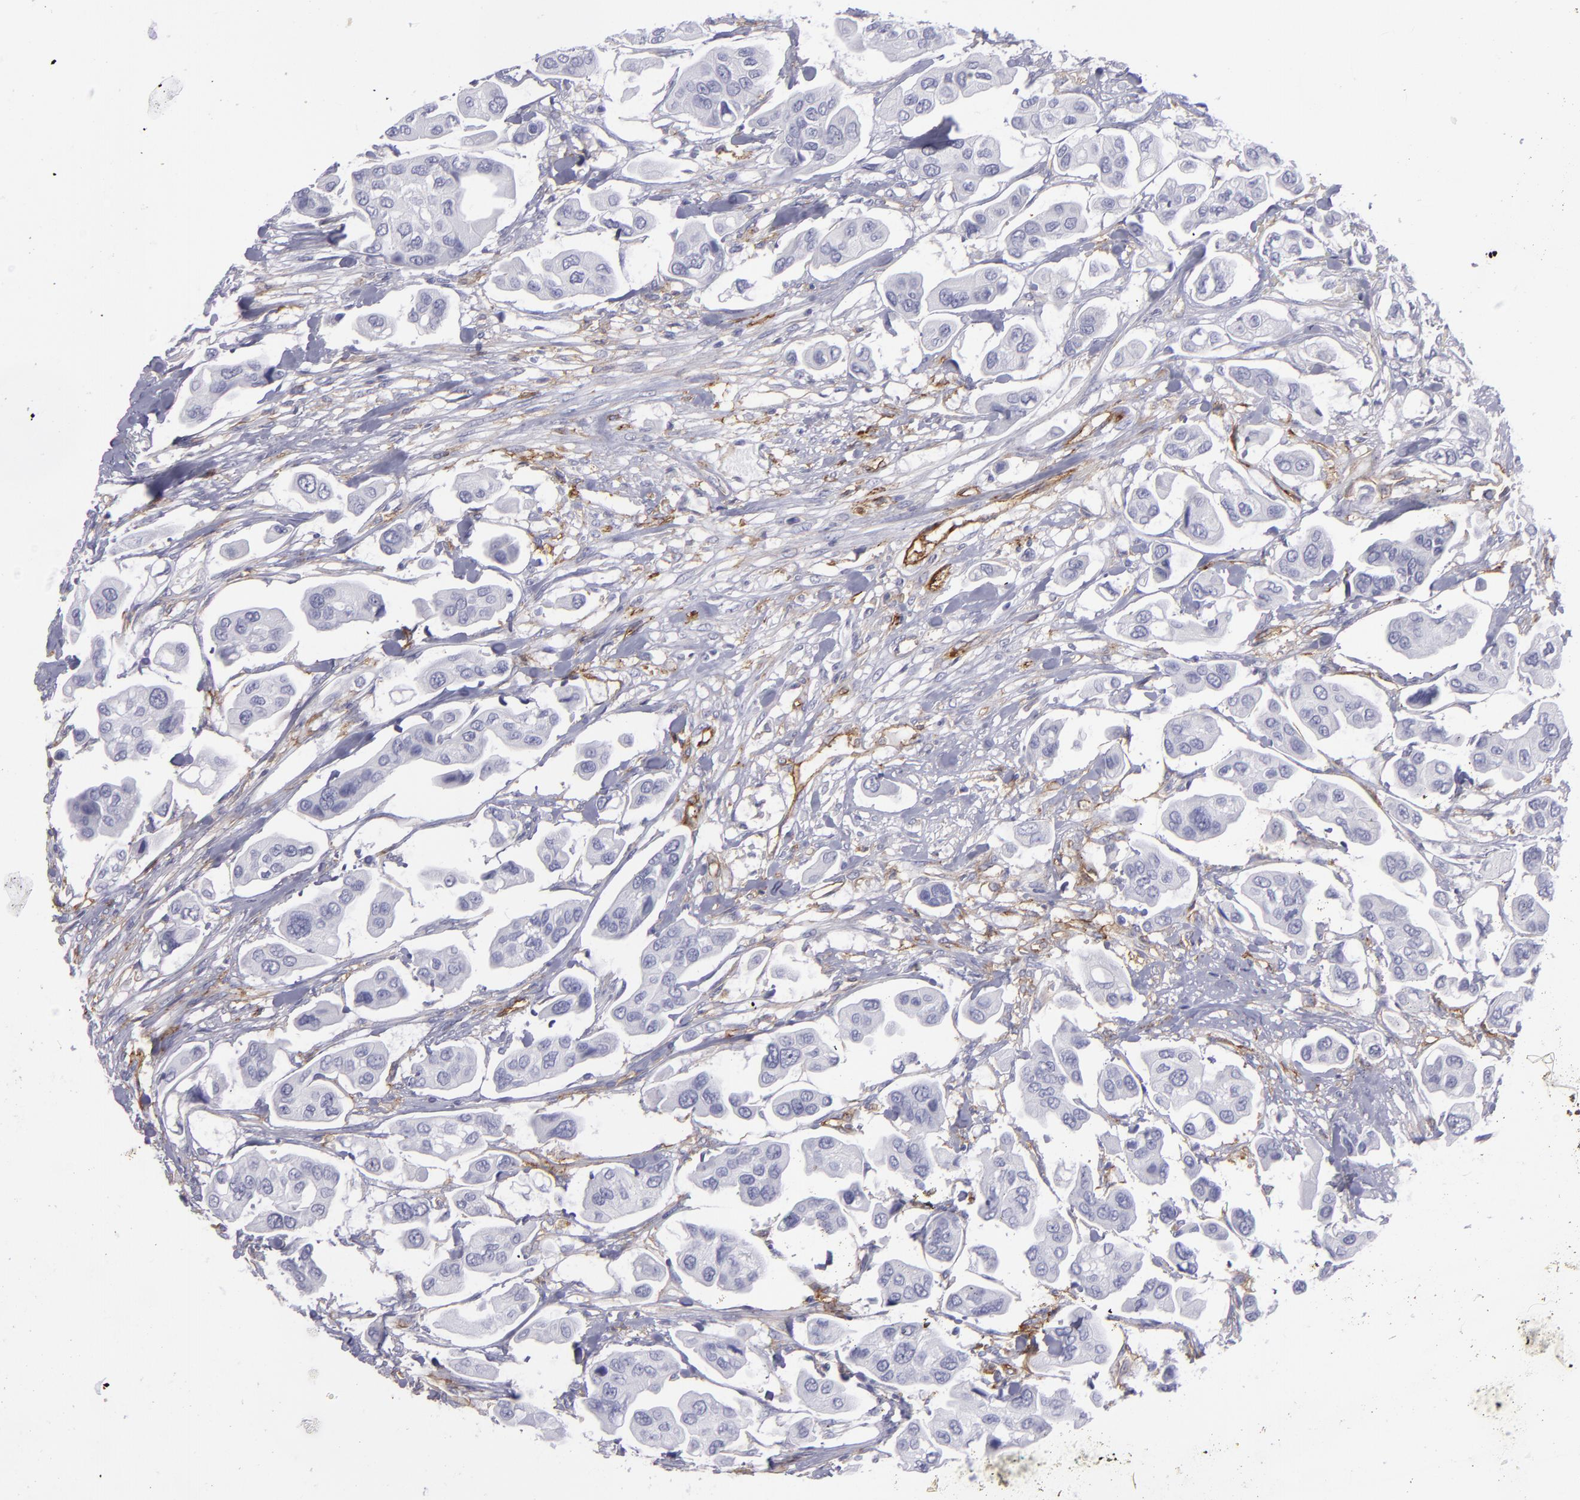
{"staining": {"intensity": "negative", "quantity": "none", "location": "none"}, "tissue": "urothelial cancer", "cell_type": "Tumor cells", "image_type": "cancer", "snomed": [{"axis": "morphology", "description": "Adenocarcinoma, NOS"}, {"axis": "topography", "description": "Urinary bladder"}], "caption": "High power microscopy micrograph of an immunohistochemistry (IHC) histopathology image of urothelial cancer, revealing no significant expression in tumor cells.", "gene": "ACE", "patient": {"sex": "male", "age": 61}}